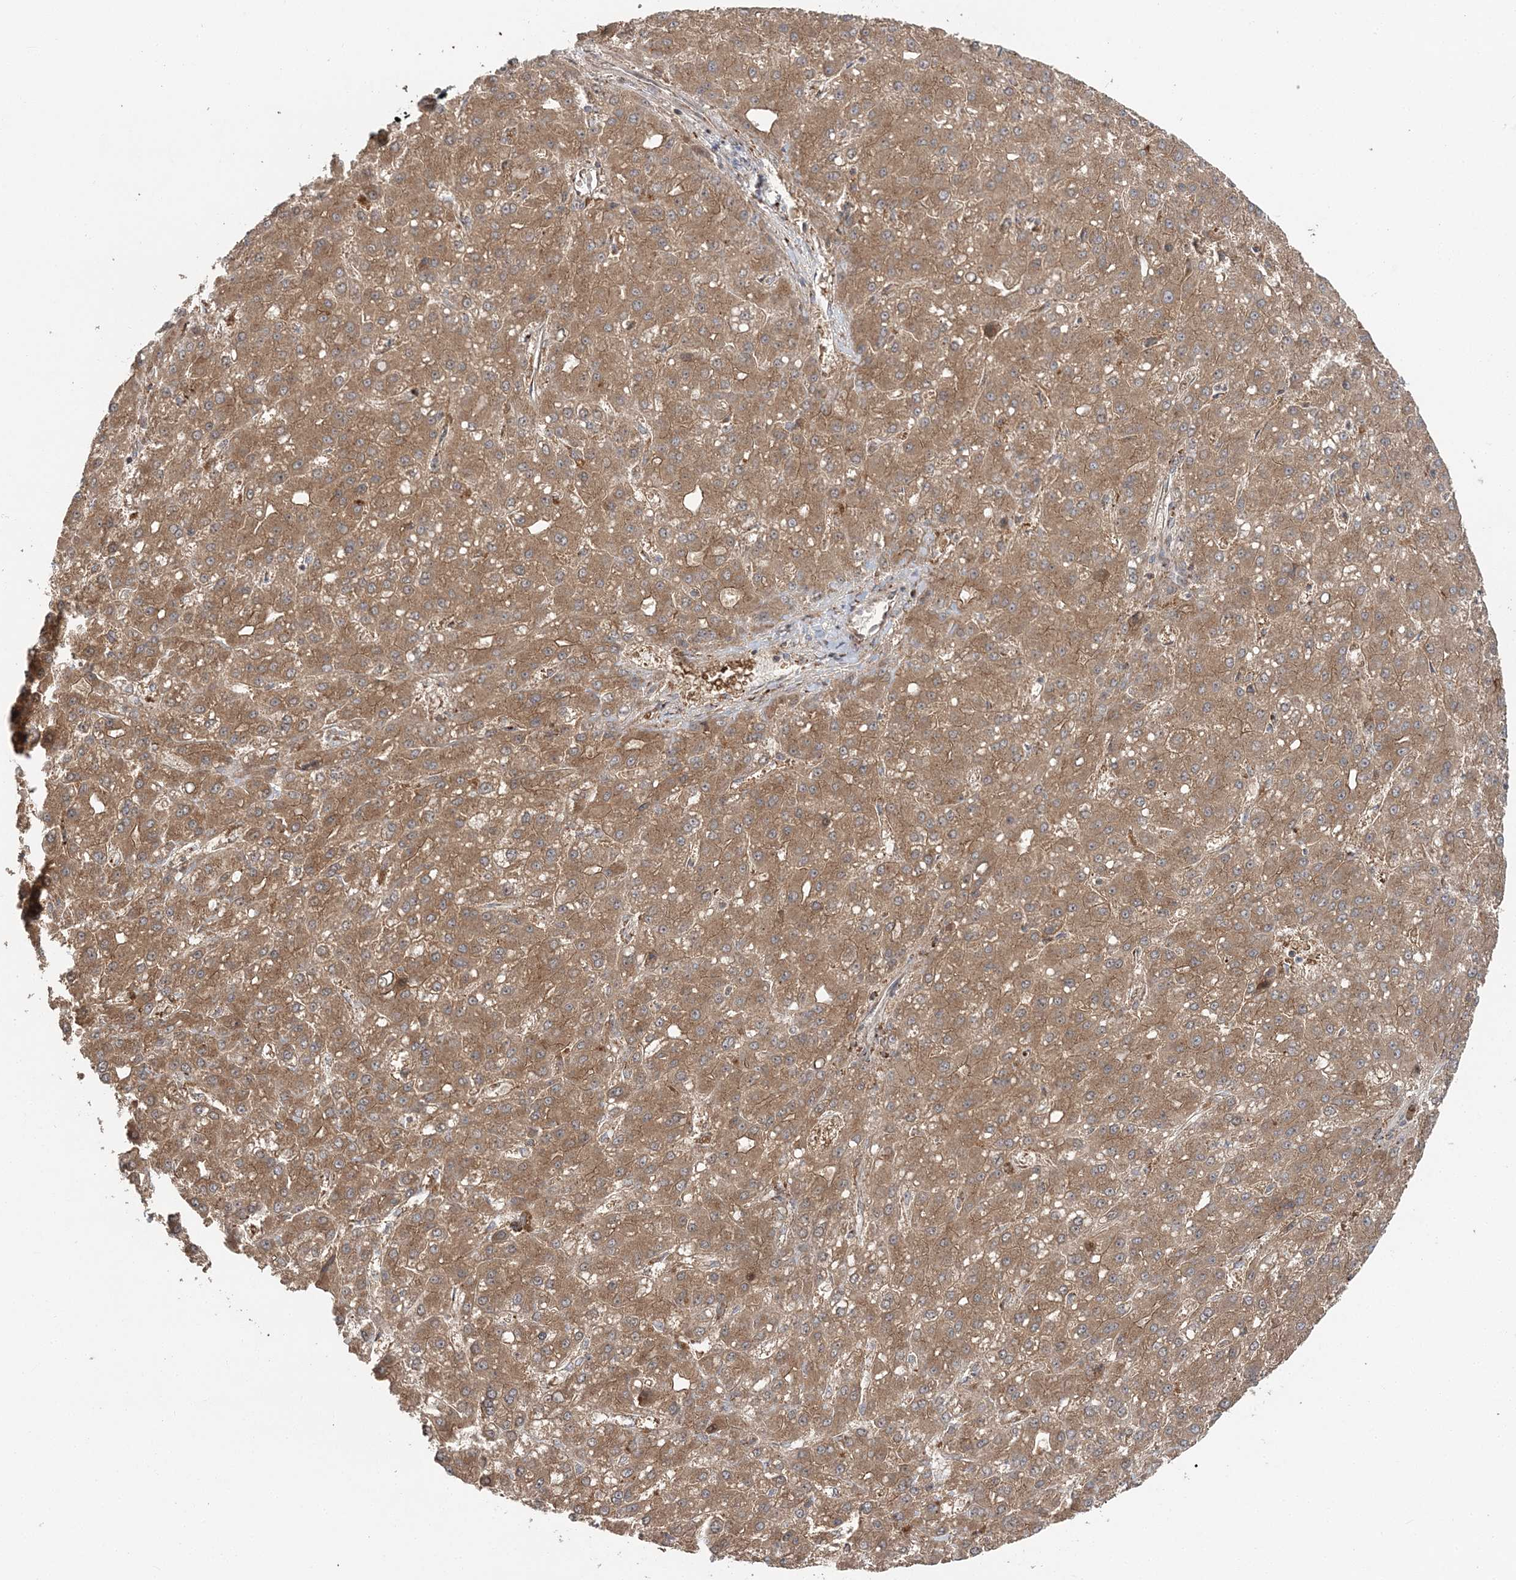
{"staining": {"intensity": "moderate", "quantity": ">75%", "location": "cytoplasmic/membranous"}, "tissue": "liver cancer", "cell_type": "Tumor cells", "image_type": "cancer", "snomed": [{"axis": "morphology", "description": "Carcinoma, Hepatocellular, NOS"}, {"axis": "topography", "description": "Liver"}], "caption": "This histopathology image displays immunohistochemistry staining of human hepatocellular carcinoma (liver), with medium moderate cytoplasmic/membranous expression in about >75% of tumor cells.", "gene": "ABCC3", "patient": {"sex": "male", "age": 67}}